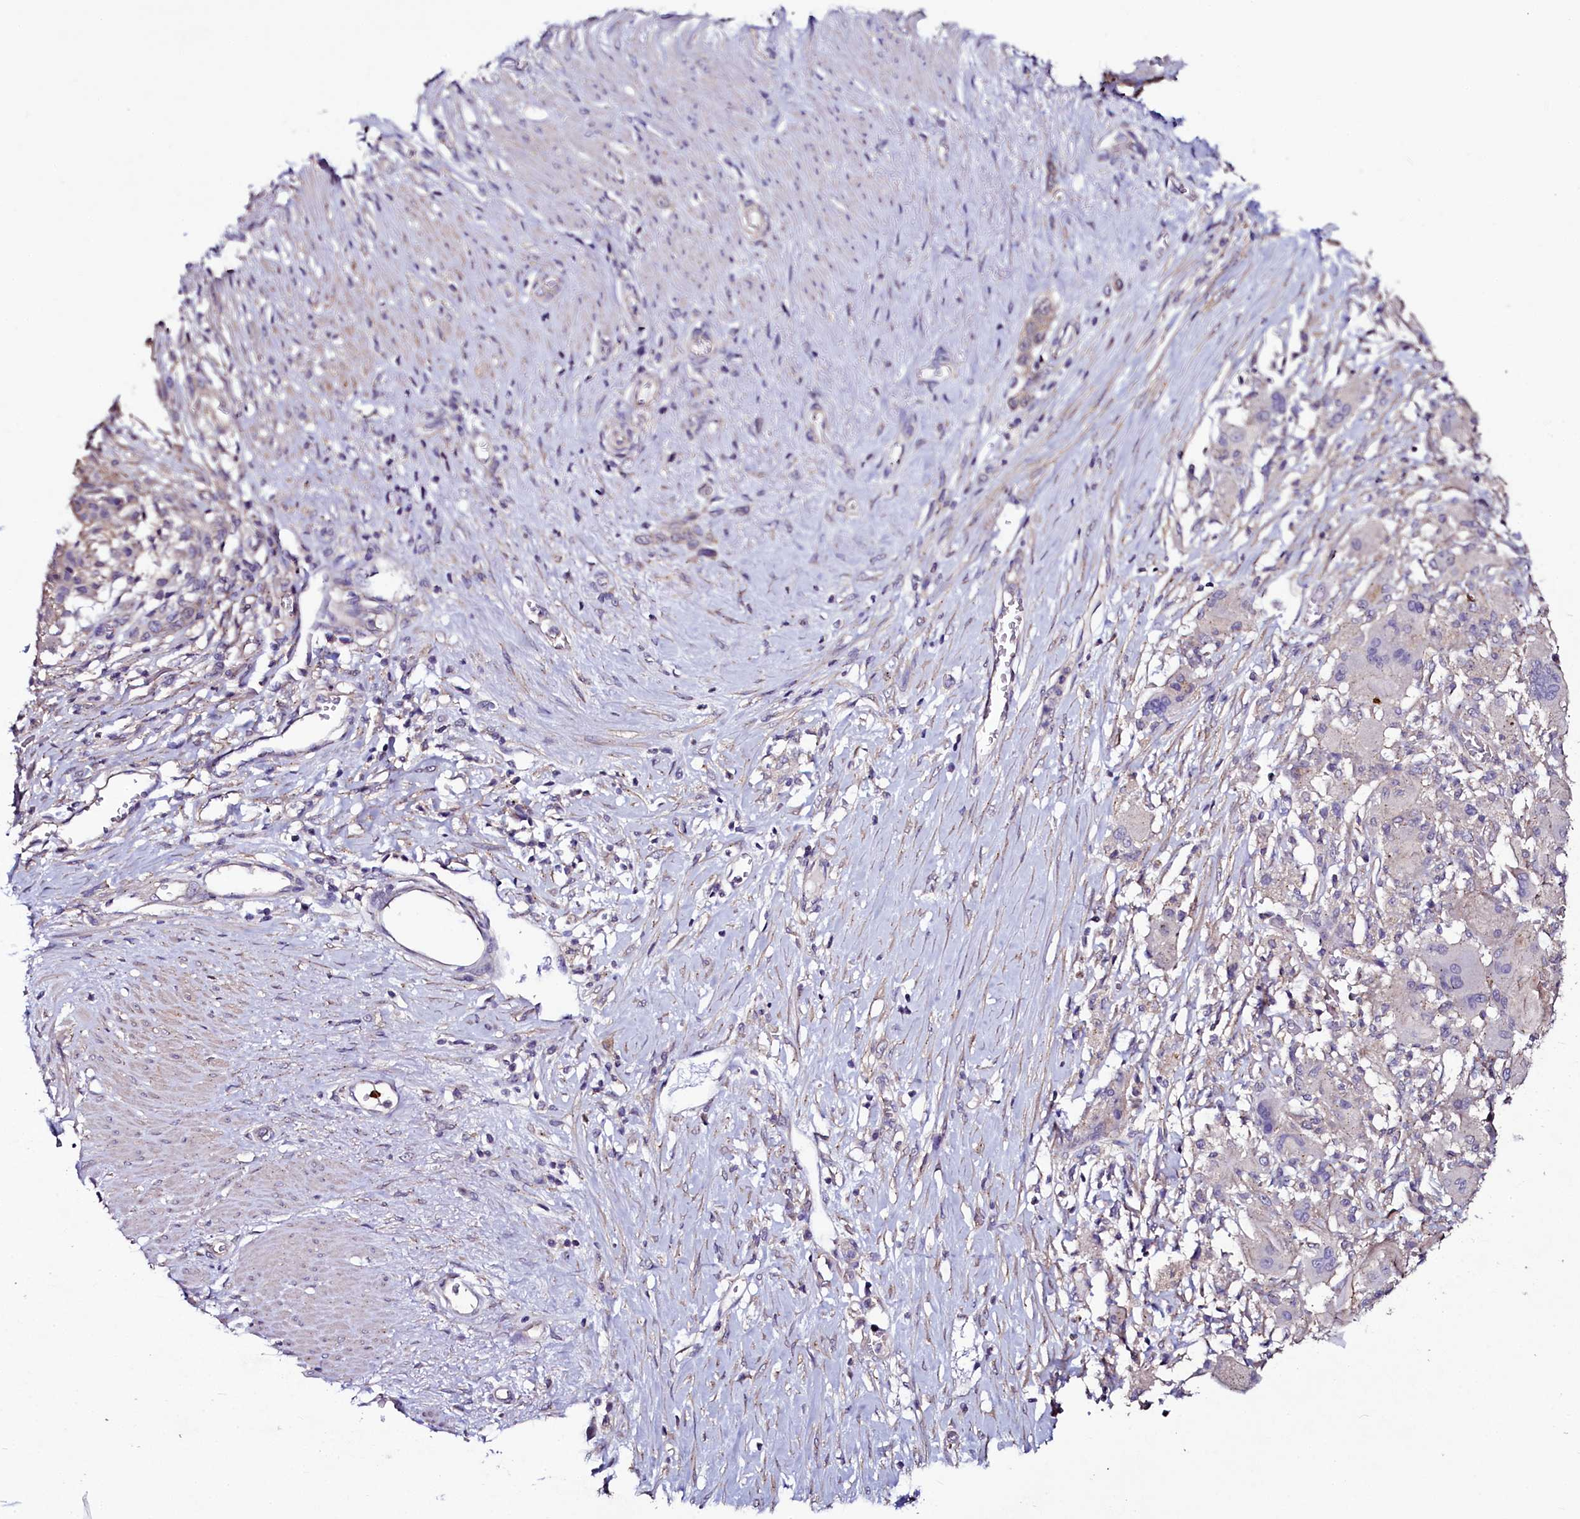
{"staining": {"intensity": "weak", "quantity": "25%-75%", "location": "cytoplasmic/membranous"}, "tissue": "stomach cancer", "cell_type": "Tumor cells", "image_type": "cancer", "snomed": [{"axis": "morphology", "description": "Adenocarcinoma, NOS"}, {"axis": "morphology", "description": "Adenocarcinoma, High grade"}, {"axis": "topography", "description": "Stomach, upper"}, {"axis": "topography", "description": "Stomach, lower"}], "caption": "Human stomach cancer (adenocarcinoma) stained with a brown dye demonstrates weak cytoplasmic/membranous positive expression in approximately 25%-75% of tumor cells.", "gene": "USPL1", "patient": {"sex": "female", "age": 65}}